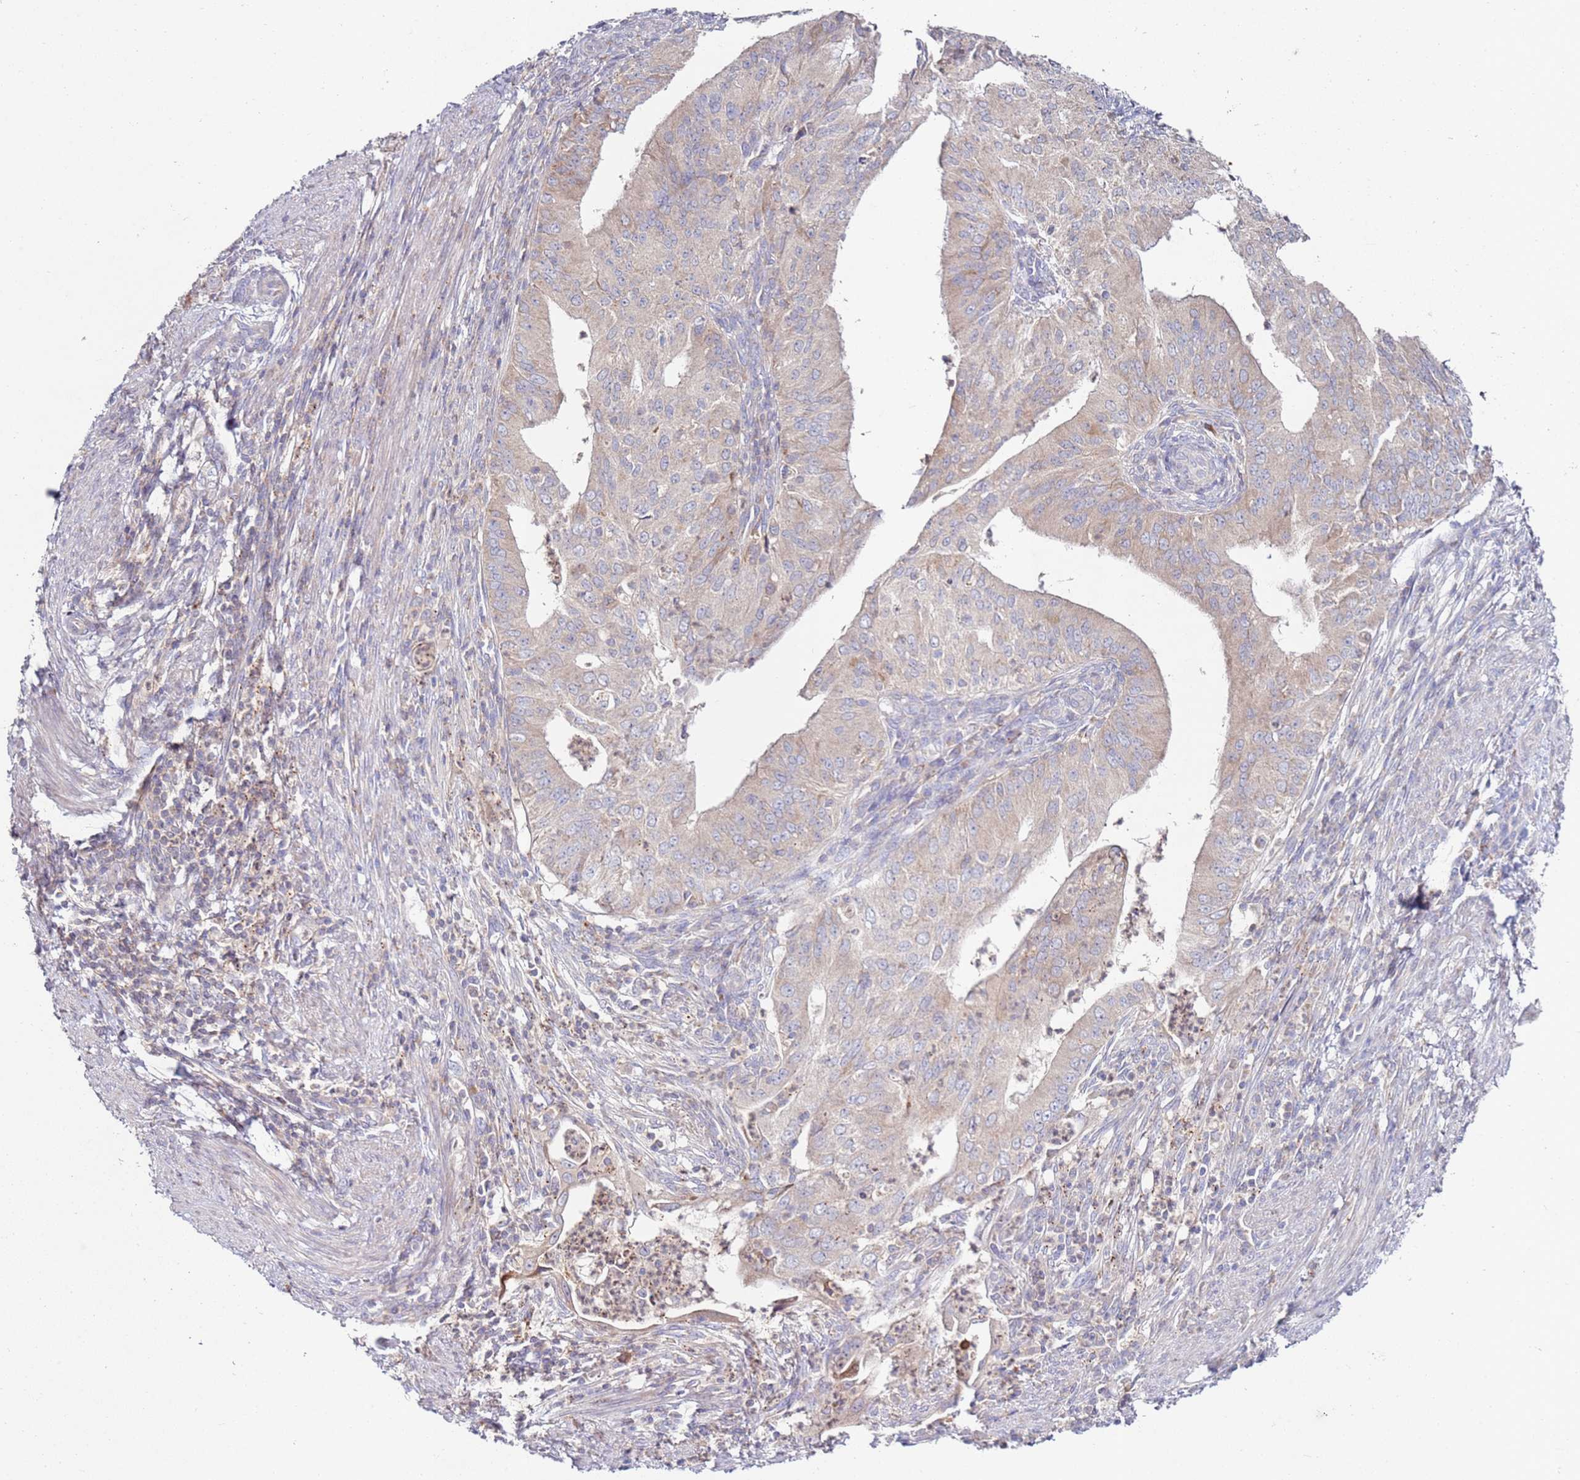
{"staining": {"intensity": "weak", "quantity": "25%-75%", "location": "cytoplasmic/membranous"}, "tissue": "endometrial cancer", "cell_type": "Tumor cells", "image_type": "cancer", "snomed": [{"axis": "morphology", "description": "Adenocarcinoma, NOS"}, {"axis": "topography", "description": "Endometrium"}], "caption": "Immunohistochemical staining of endometrial cancer (adenocarcinoma) displays low levels of weak cytoplasmic/membranous positivity in approximately 25%-75% of tumor cells.", "gene": "CNOT9", "patient": {"sex": "female", "age": 50}}